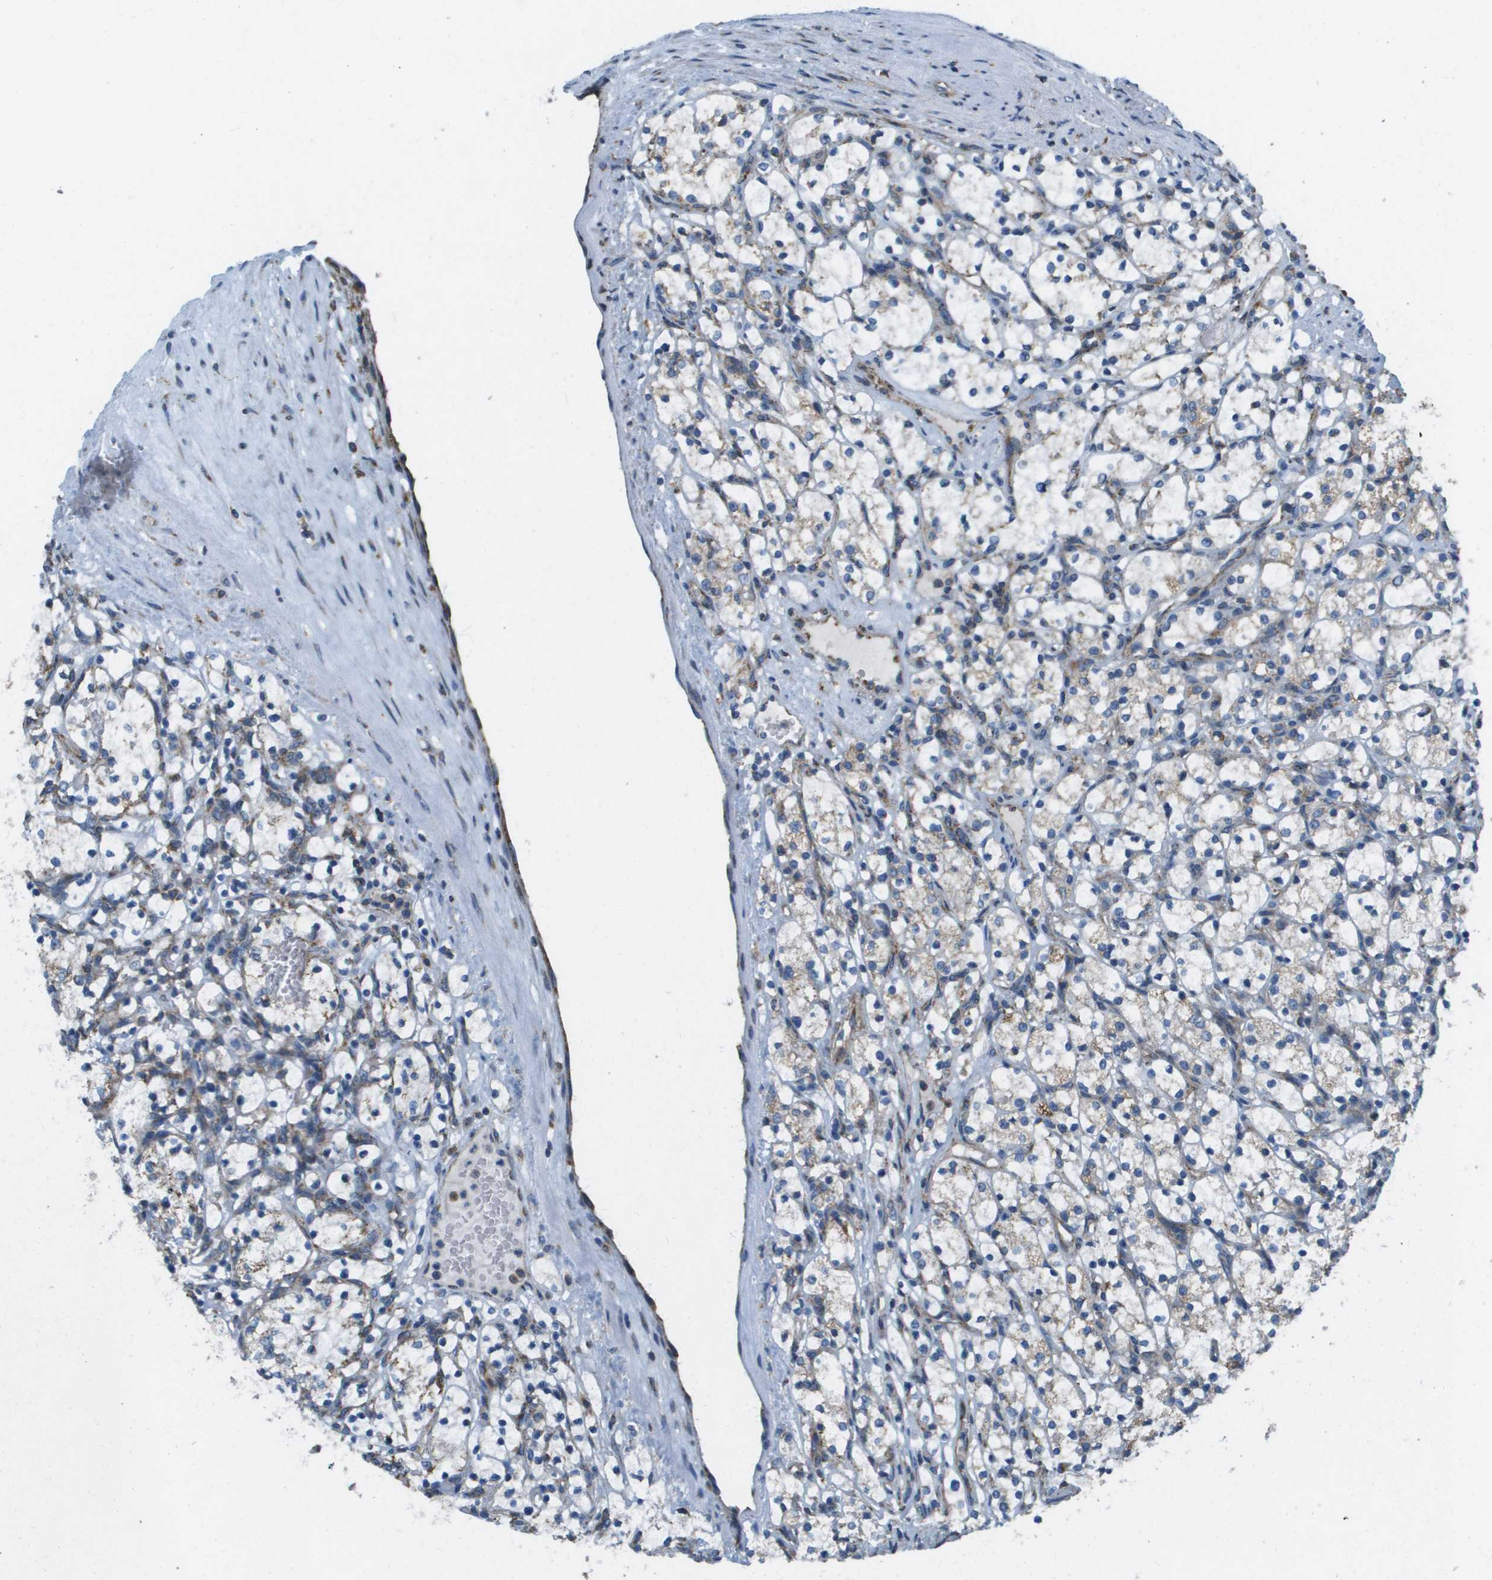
{"staining": {"intensity": "weak", "quantity": "<25%", "location": "cytoplasmic/membranous"}, "tissue": "renal cancer", "cell_type": "Tumor cells", "image_type": "cancer", "snomed": [{"axis": "morphology", "description": "Adenocarcinoma, NOS"}, {"axis": "topography", "description": "Kidney"}], "caption": "Renal adenocarcinoma stained for a protein using IHC shows no staining tumor cells.", "gene": "TAOK3", "patient": {"sex": "female", "age": 69}}